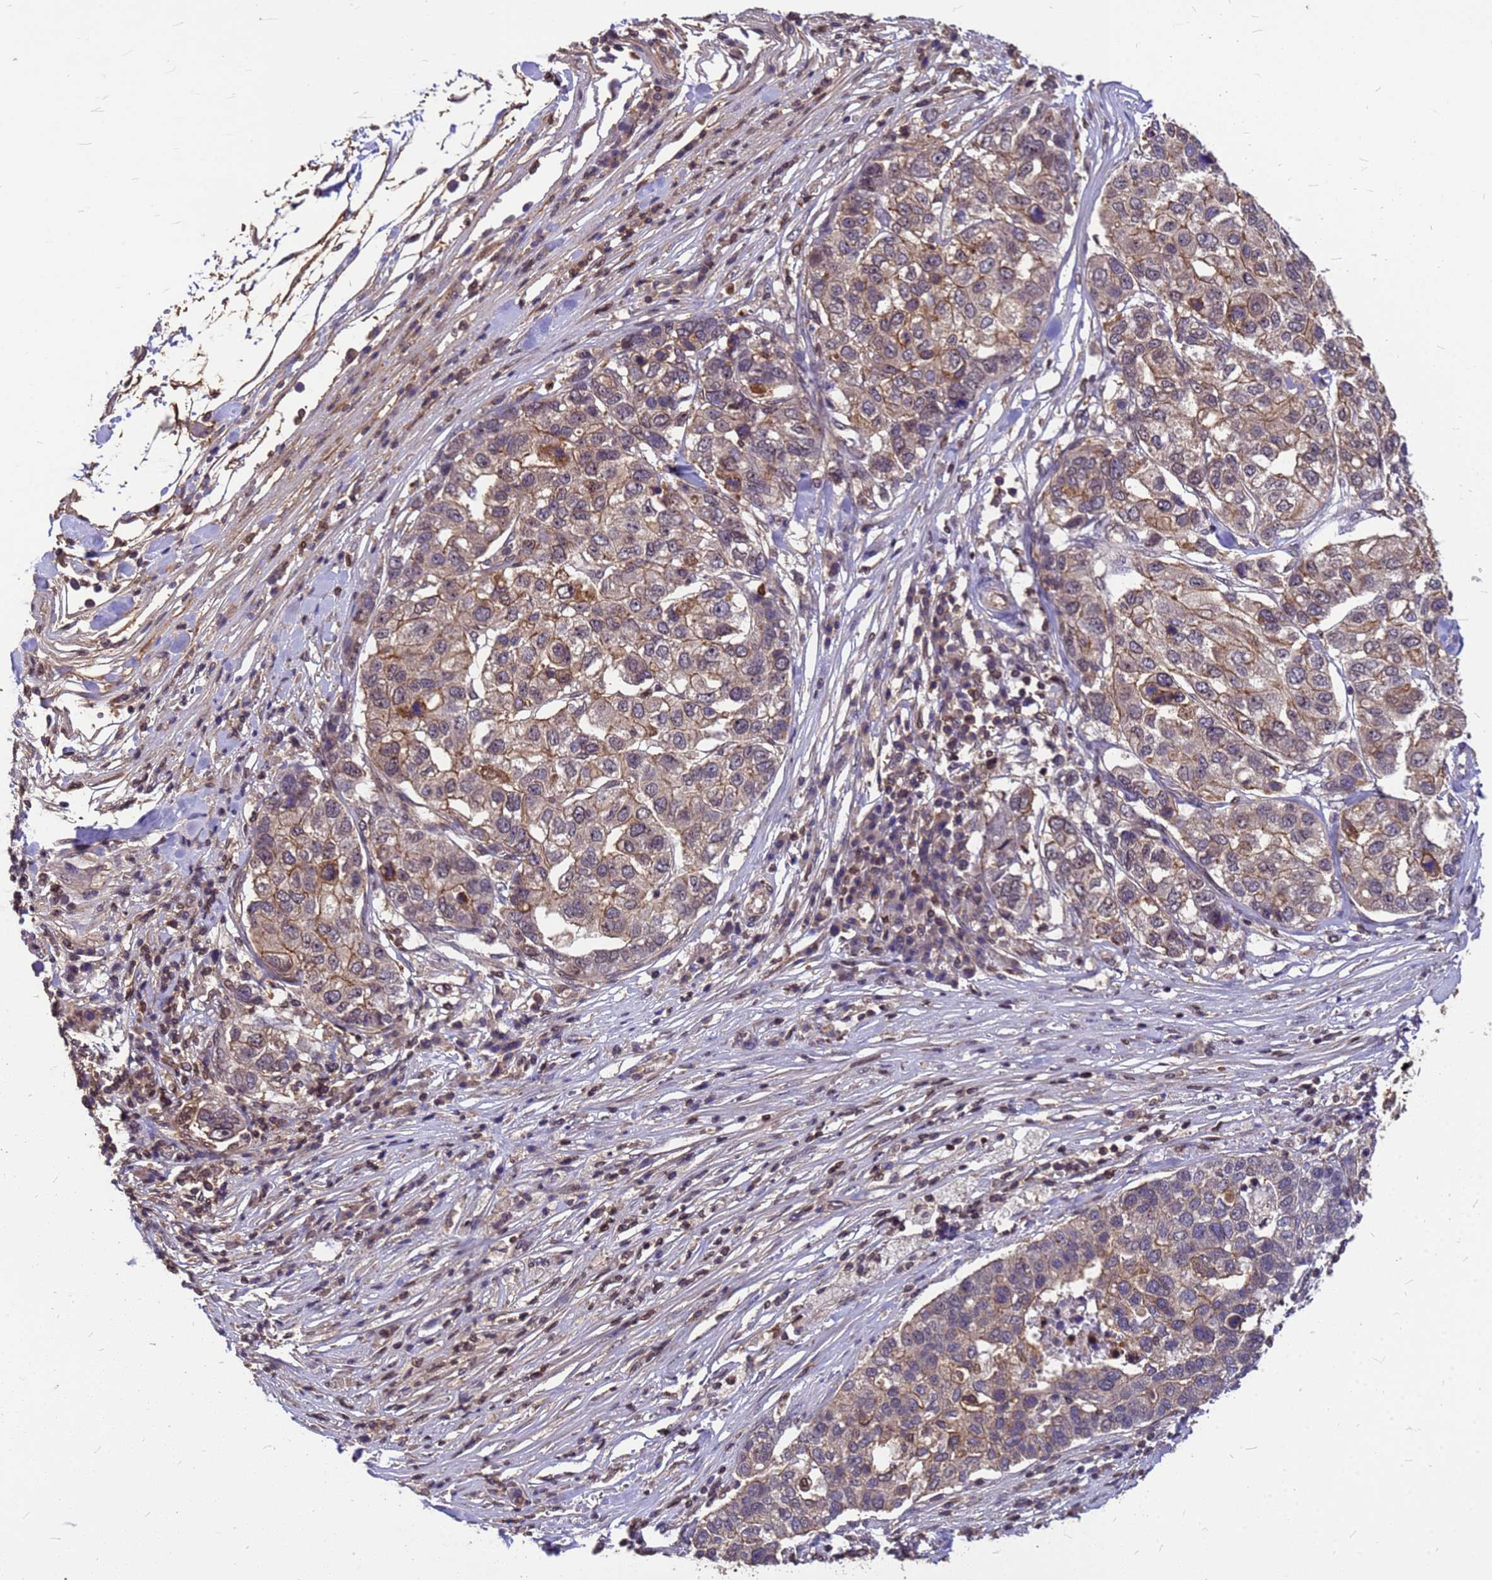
{"staining": {"intensity": "moderate", "quantity": "25%-75%", "location": "cytoplasmic/membranous"}, "tissue": "pancreatic cancer", "cell_type": "Tumor cells", "image_type": "cancer", "snomed": [{"axis": "morphology", "description": "Adenocarcinoma, NOS"}, {"axis": "topography", "description": "Pancreas"}], "caption": "A micrograph showing moderate cytoplasmic/membranous staining in about 25%-75% of tumor cells in adenocarcinoma (pancreatic), as visualized by brown immunohistochemical staining.", "gene": "C1orf35", "patient": {"sex": "female", "age": 61}}